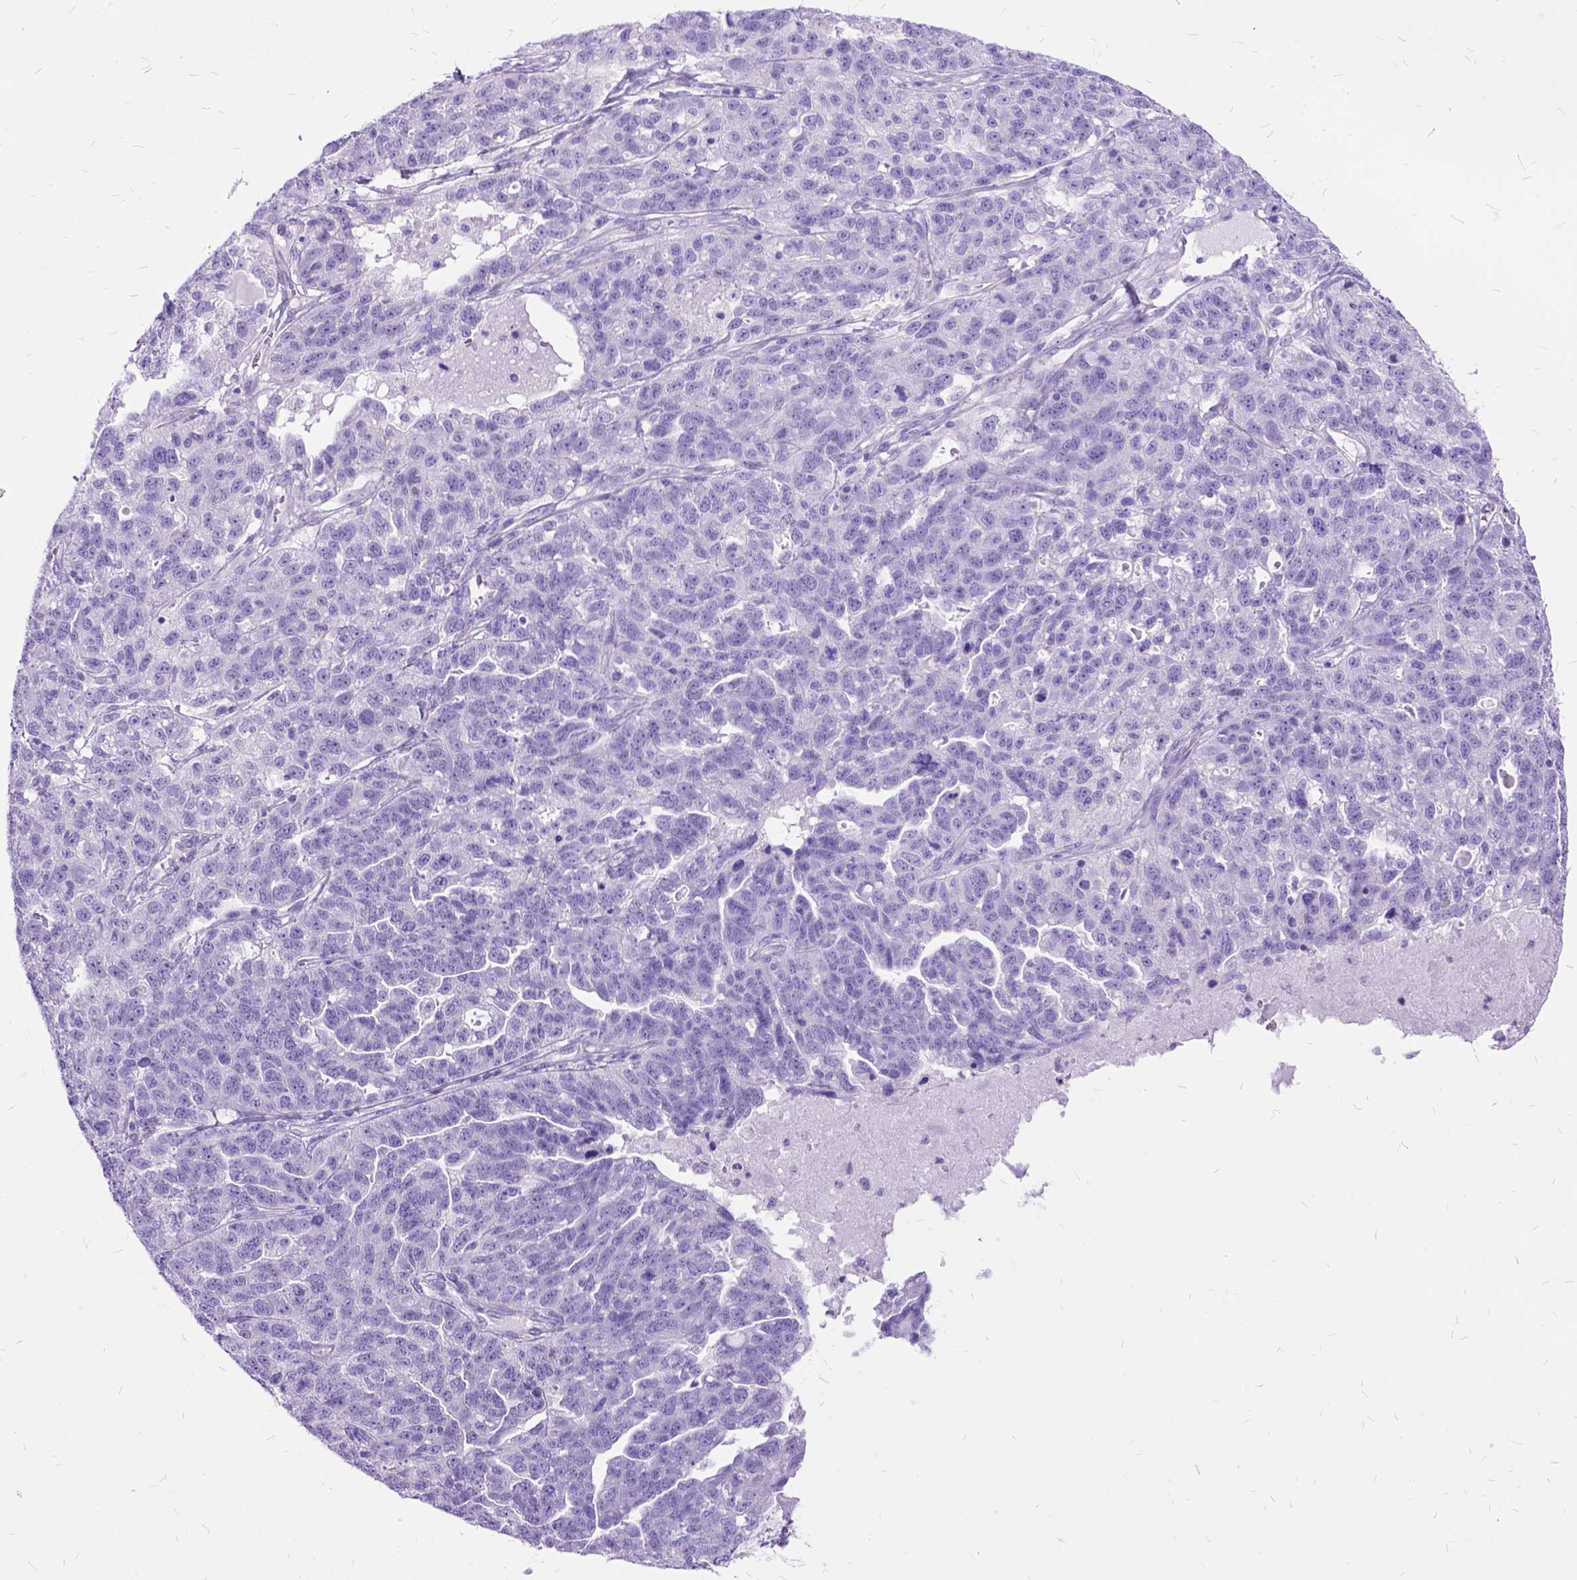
{"staining": {"intensity": "negative", "quantity": "none", "location": "none"}, "tissue": "ovarian cancer", "cell_type": "Tumor cells", "image_type": "cancer", "snomed": [{"axis": "morphology", "description": "Cystadenocarcinoma, serous, NOS"}, {"axis": "topography", "description": "Ovary"}], "caption": "An immunohistochemistry histopathology image of ovarian cancer (serous cystadenocarcinoma) is shown. There is no staining in tumor cells of ovarian cancer (serous cystadenocarcinoma).", "gene": "ARL9", "patient": {"sex": "female", "age": 71}}